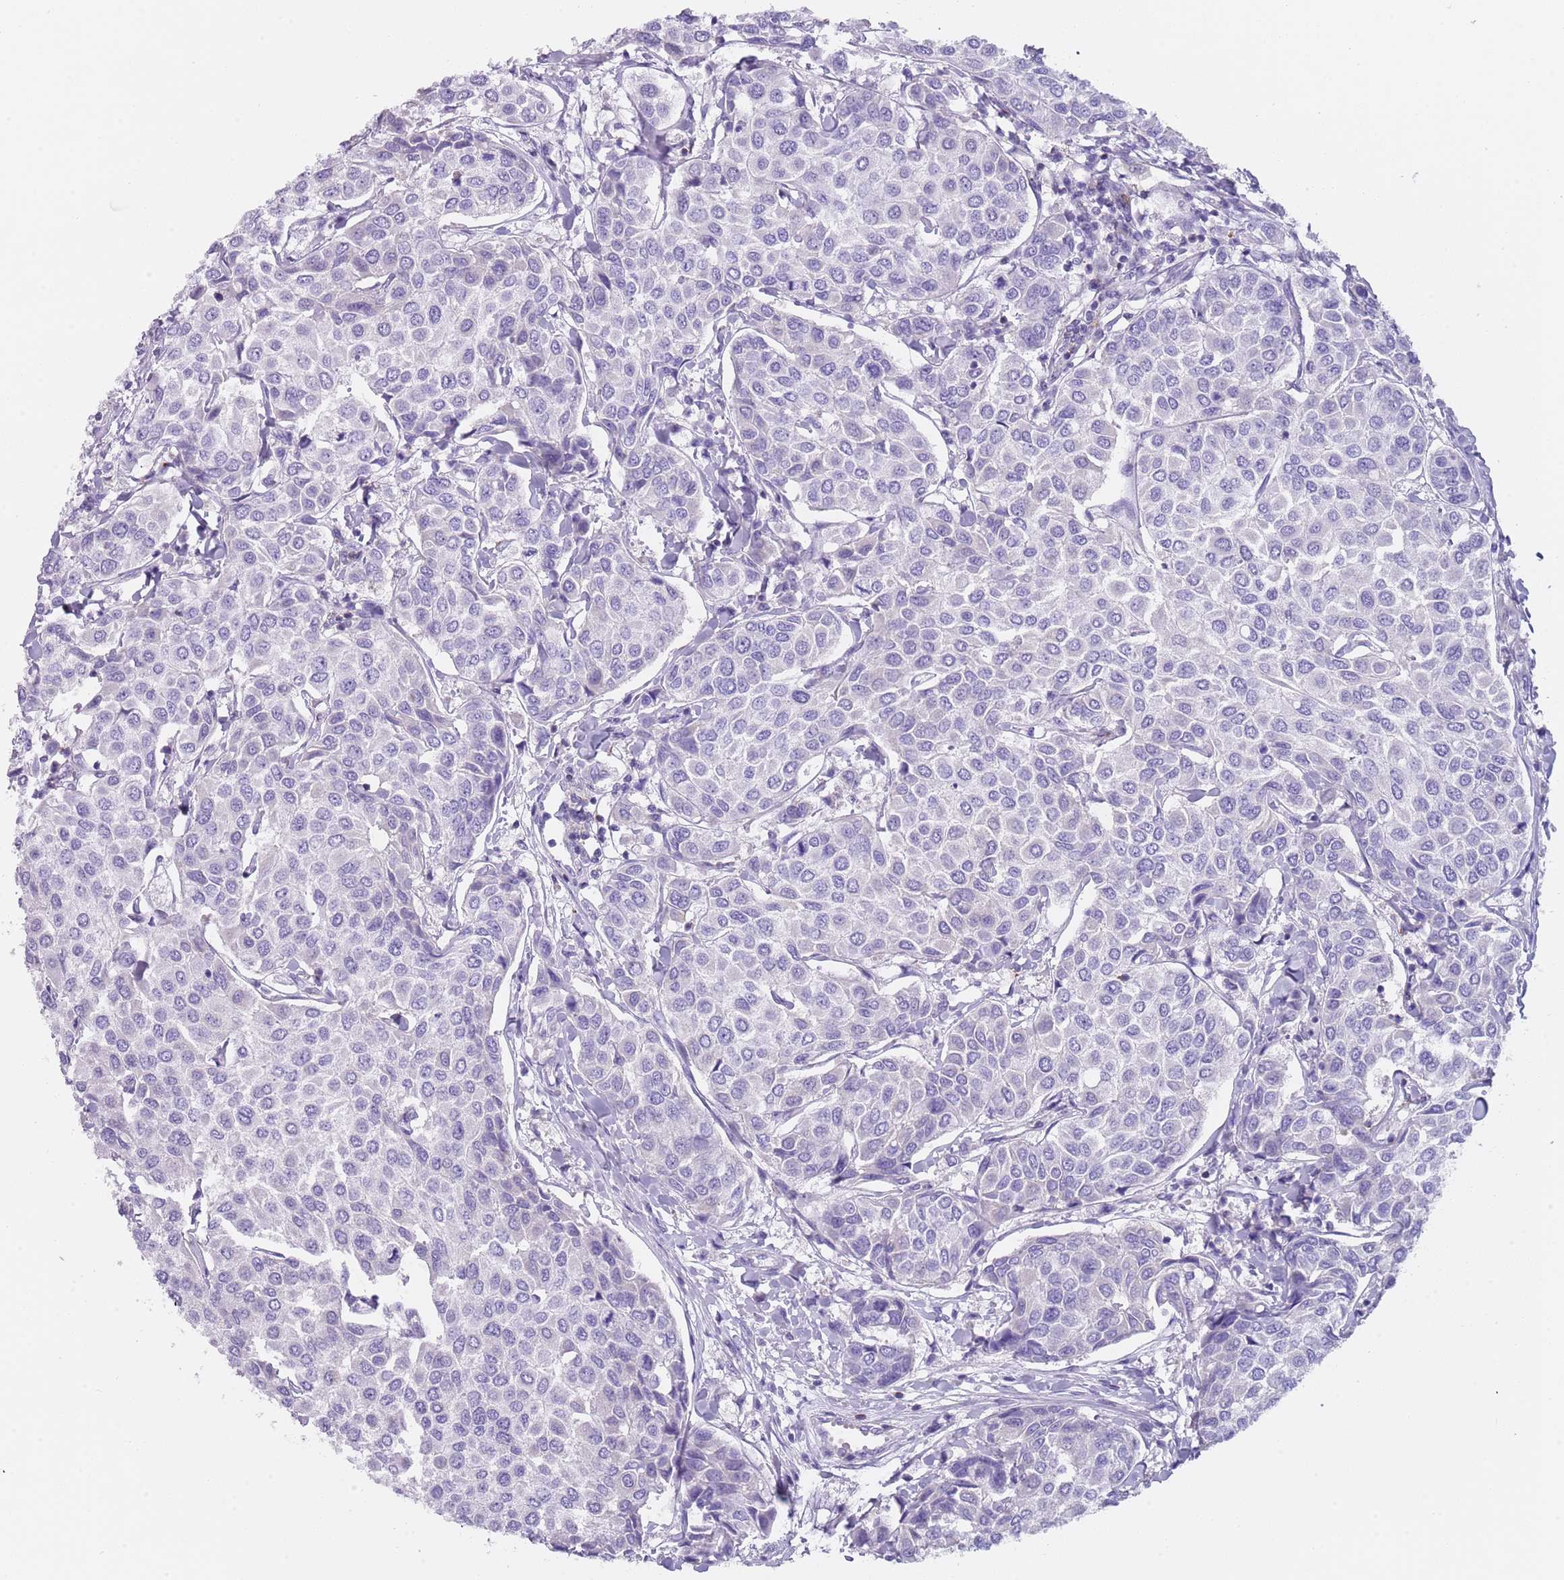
{"staining": {"intensity": "negative", "quantity": "none", "location": "none"}, "tissue": "breast cancer", "cell_type": "Tumor cells", "image_type": "cancer", "snomed": [{"axis": "morphology", "description": "Duct carcinoma"}, {"axis": "topography", "description": "Breast"}], "caption": "DAB immunohistochemical staining of human breast cancer exhibits no significant expression in tumor cells.", "gene": "NBPF20", "patient": {"sex": "female", "age": 55}}